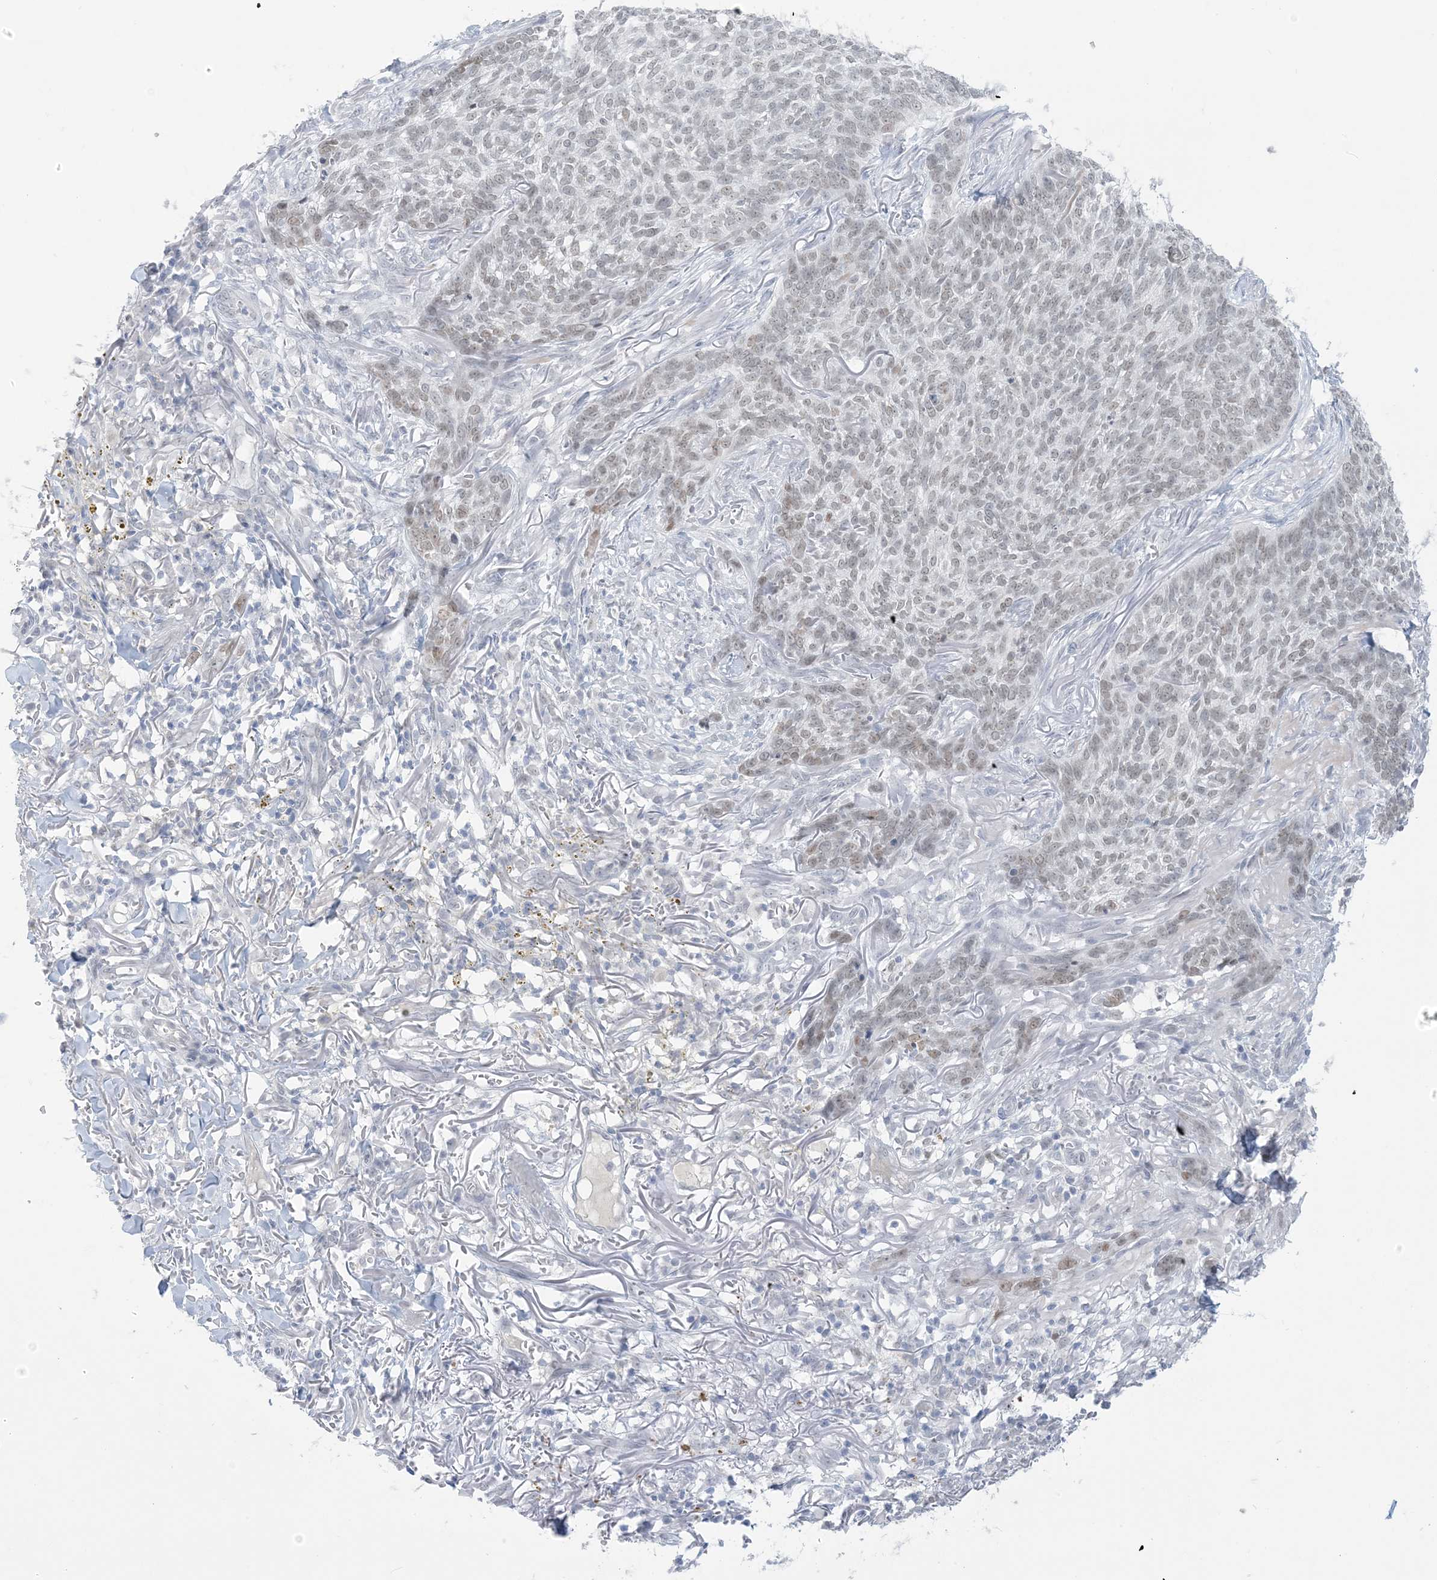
{"staining": {"intensity": "weak", "quantity": "25%-75%", "location": "nuclear"}, "tissue": "skin cancer", "cell_type": "Tumor cells", "image_type": "cancer", "snomed": [{"axis": "morphology", "description": "Basal cell carcinoma"}, {"axis": "topography", "description": "Skin"}], "caption": "Protein expression by immunohistochemistry (IHC) demonstrates weak nuclear staining in about 25%-75% of tumor cells in basal cell carcinoma (skin).", "gene": "HOMEZ", "patient": {"sex": "male", "age": 85}}